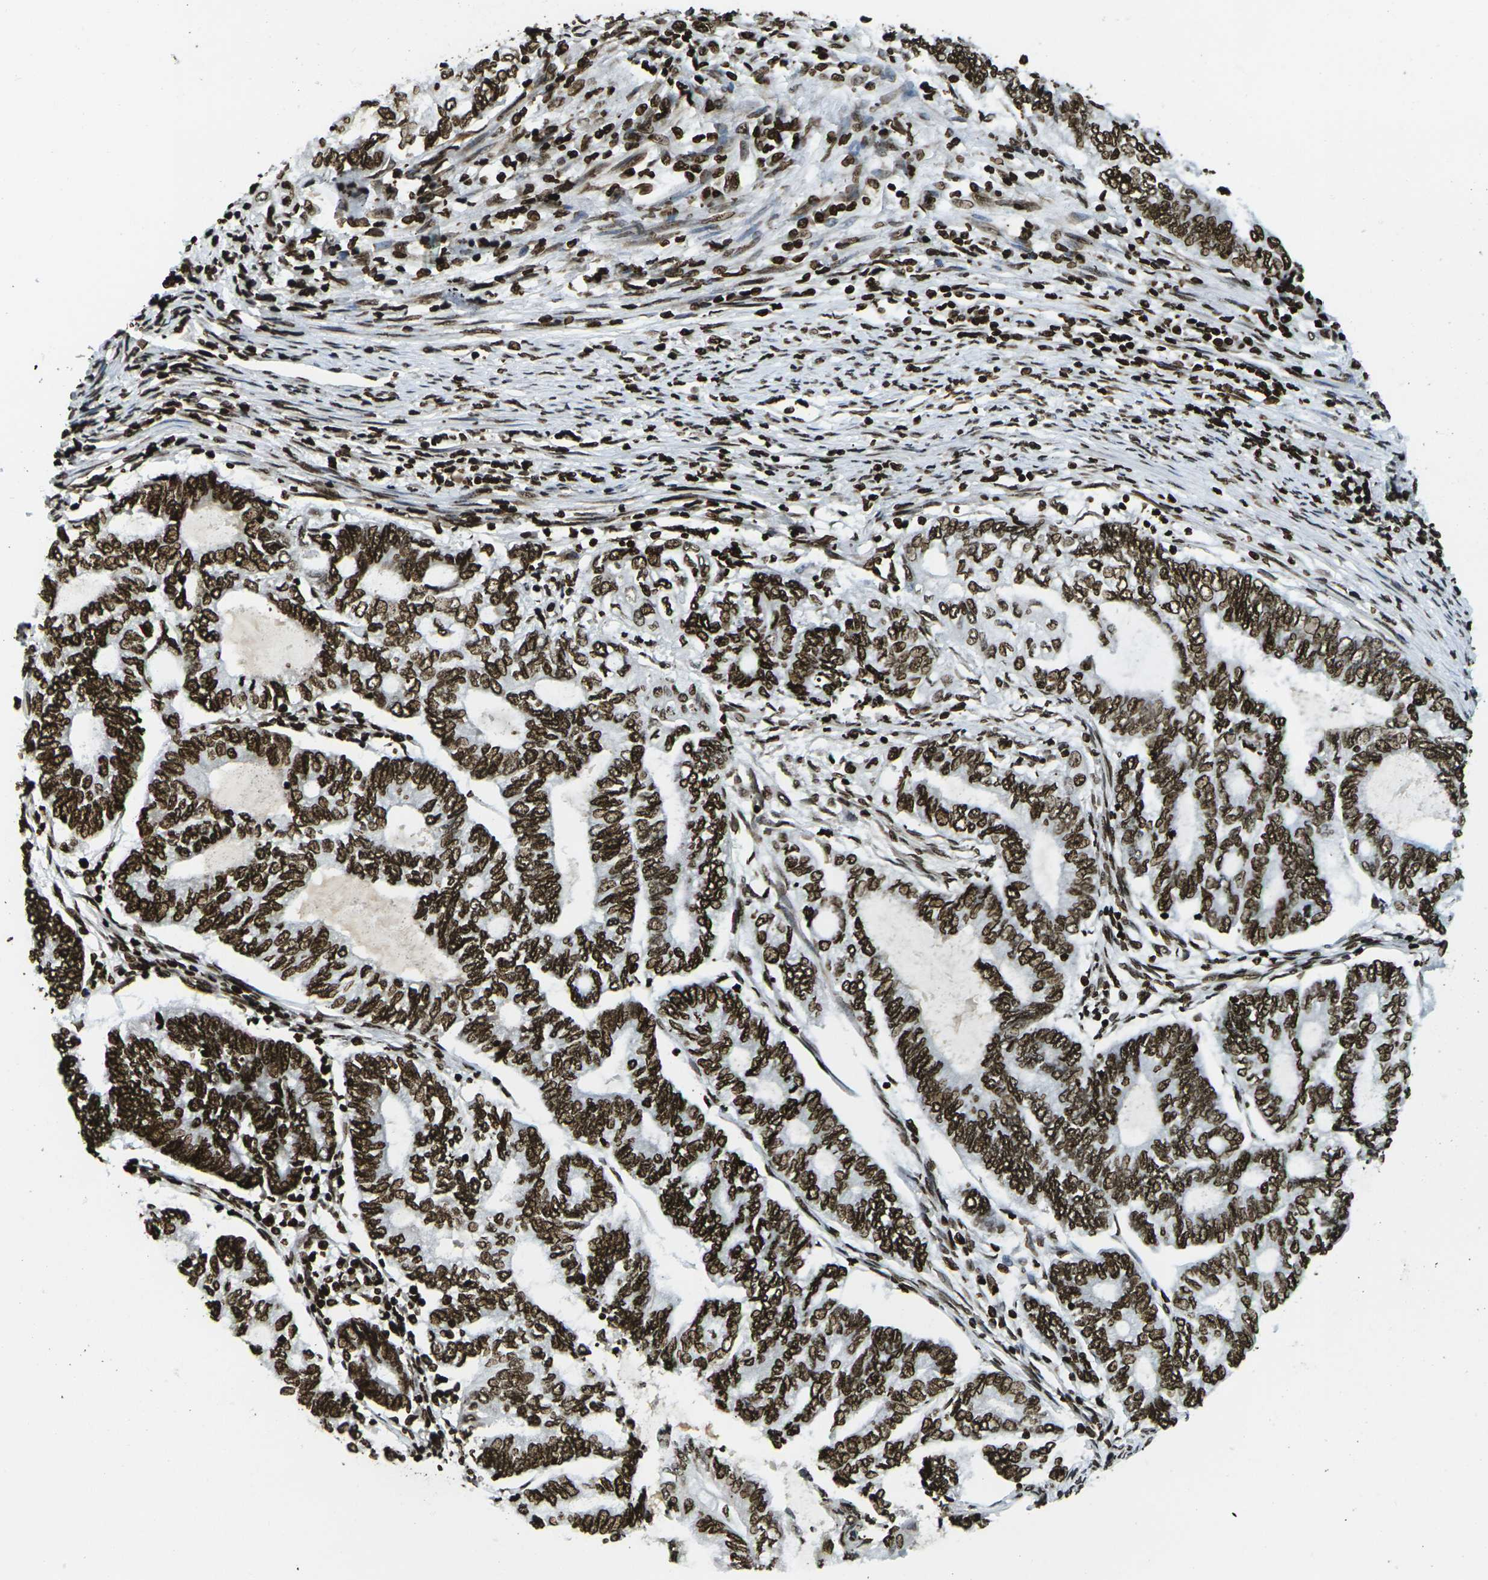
{"staining": {"intensity": "strong", "quantity": ">75%", "location": "nuclear"}, "tissue": "endometrial cancer", "cell_type": "Tumor cells", "image_type": "cancer", "snomed": [{"axis": "morphology", "description": "Adenocarcinoma, NOS"}, {"axis": "topography", "description": "Uterus"}, {"axis": "topography", "description": "Endometrium"}], "caption": "Endometrial cancer (adenocarcinoma) was stained to show a protein in brown. There is high levels of strong nuclear positivity in approximately >75% of tumor cells.", "gene": "H1-2", "patient": {"sex": "female", "age": 70}}